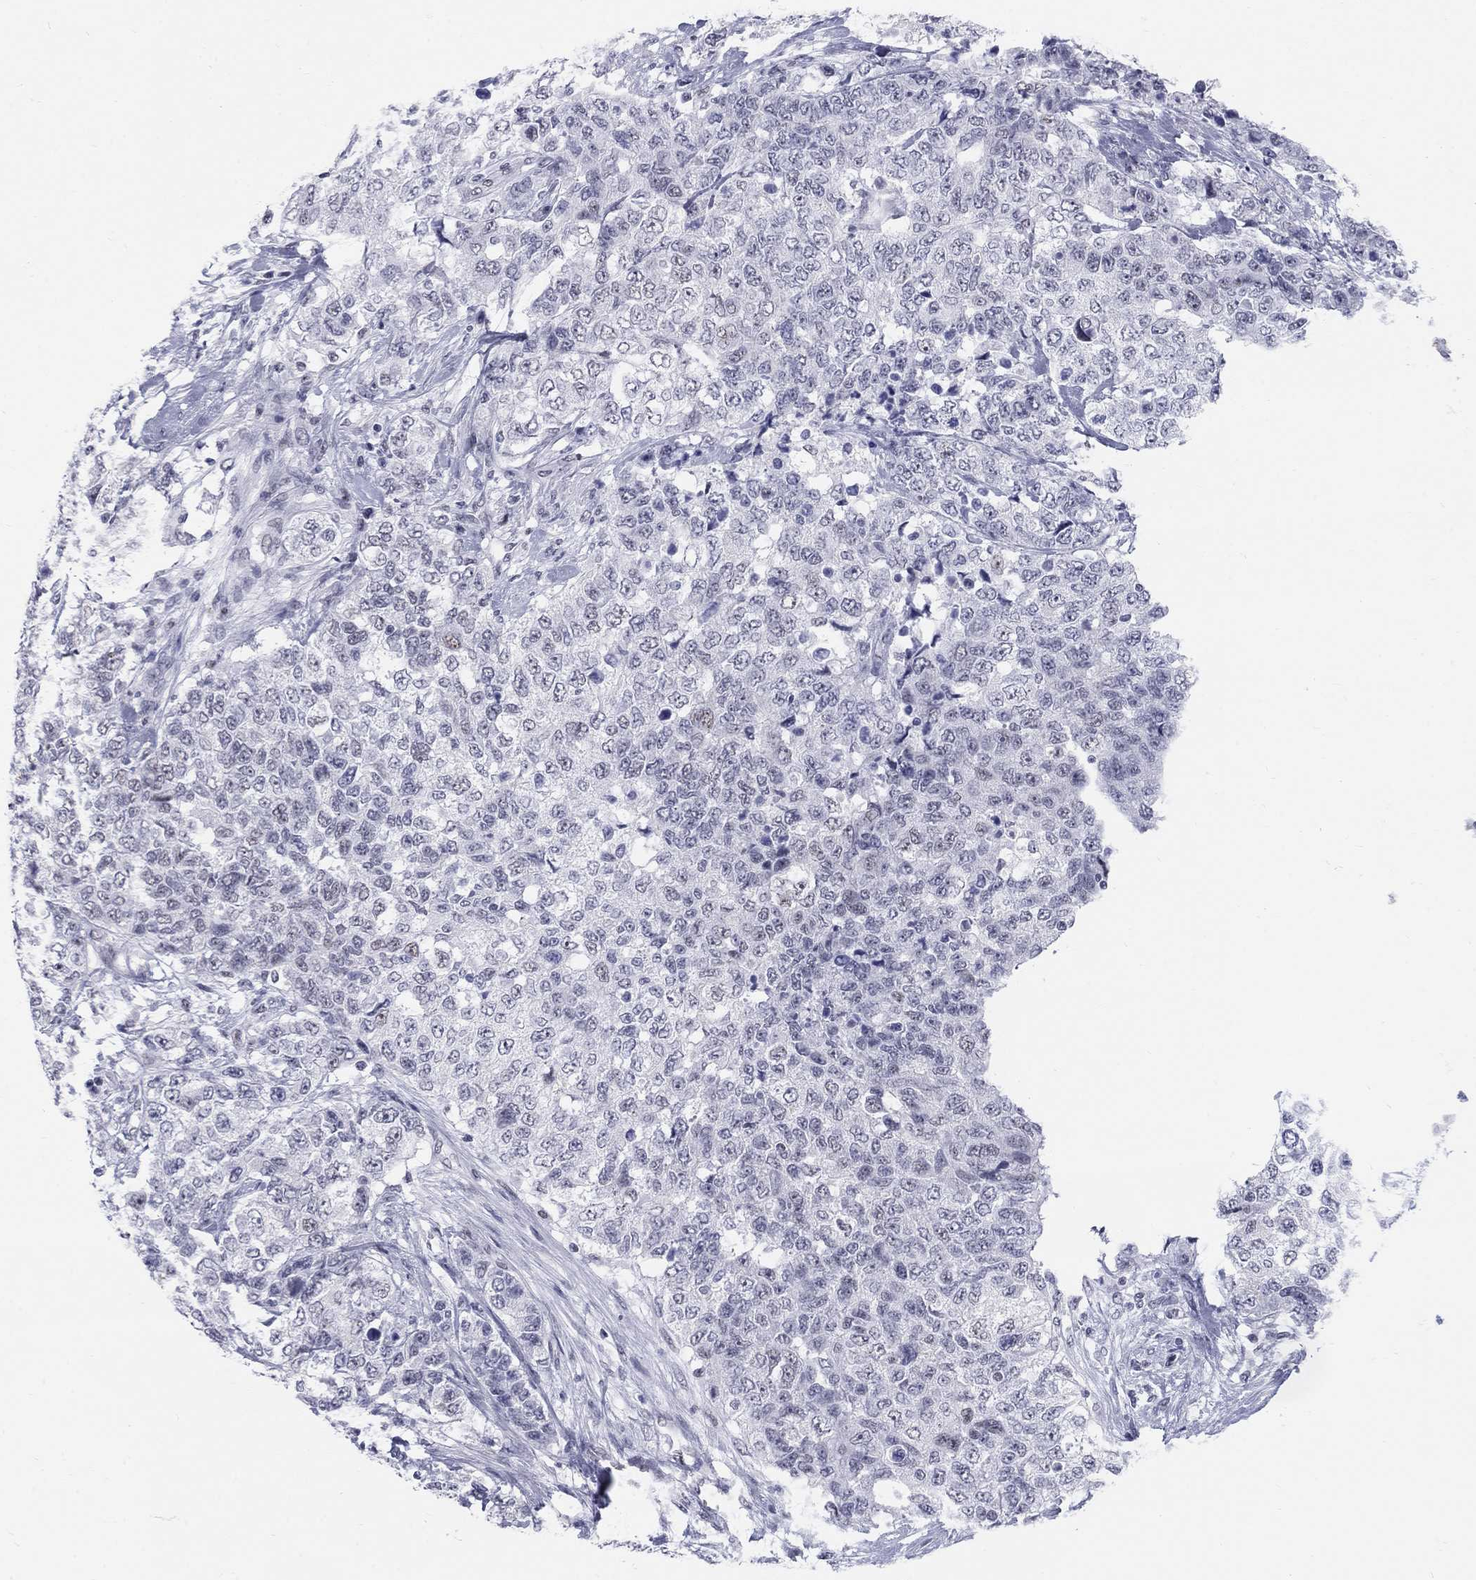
{"staining": {"intensity": "negative", "quantity": "none", "location": "none"}, "tissue": "urothelial cancer", "cell_type": "Tumor cells", "image_type": "cancer", "snomed": [{"axis": "morphology", "description": "Urothelial carcinoma, High grade"}, {"axis": "topography", "description": "Urinary bladder"}], "caption": "Micrograph shows no protein positivity in tumor cells of urothelial cancer tissue.", "gene": "DMTN", "patient": {"sex": "female", "age": 78}}